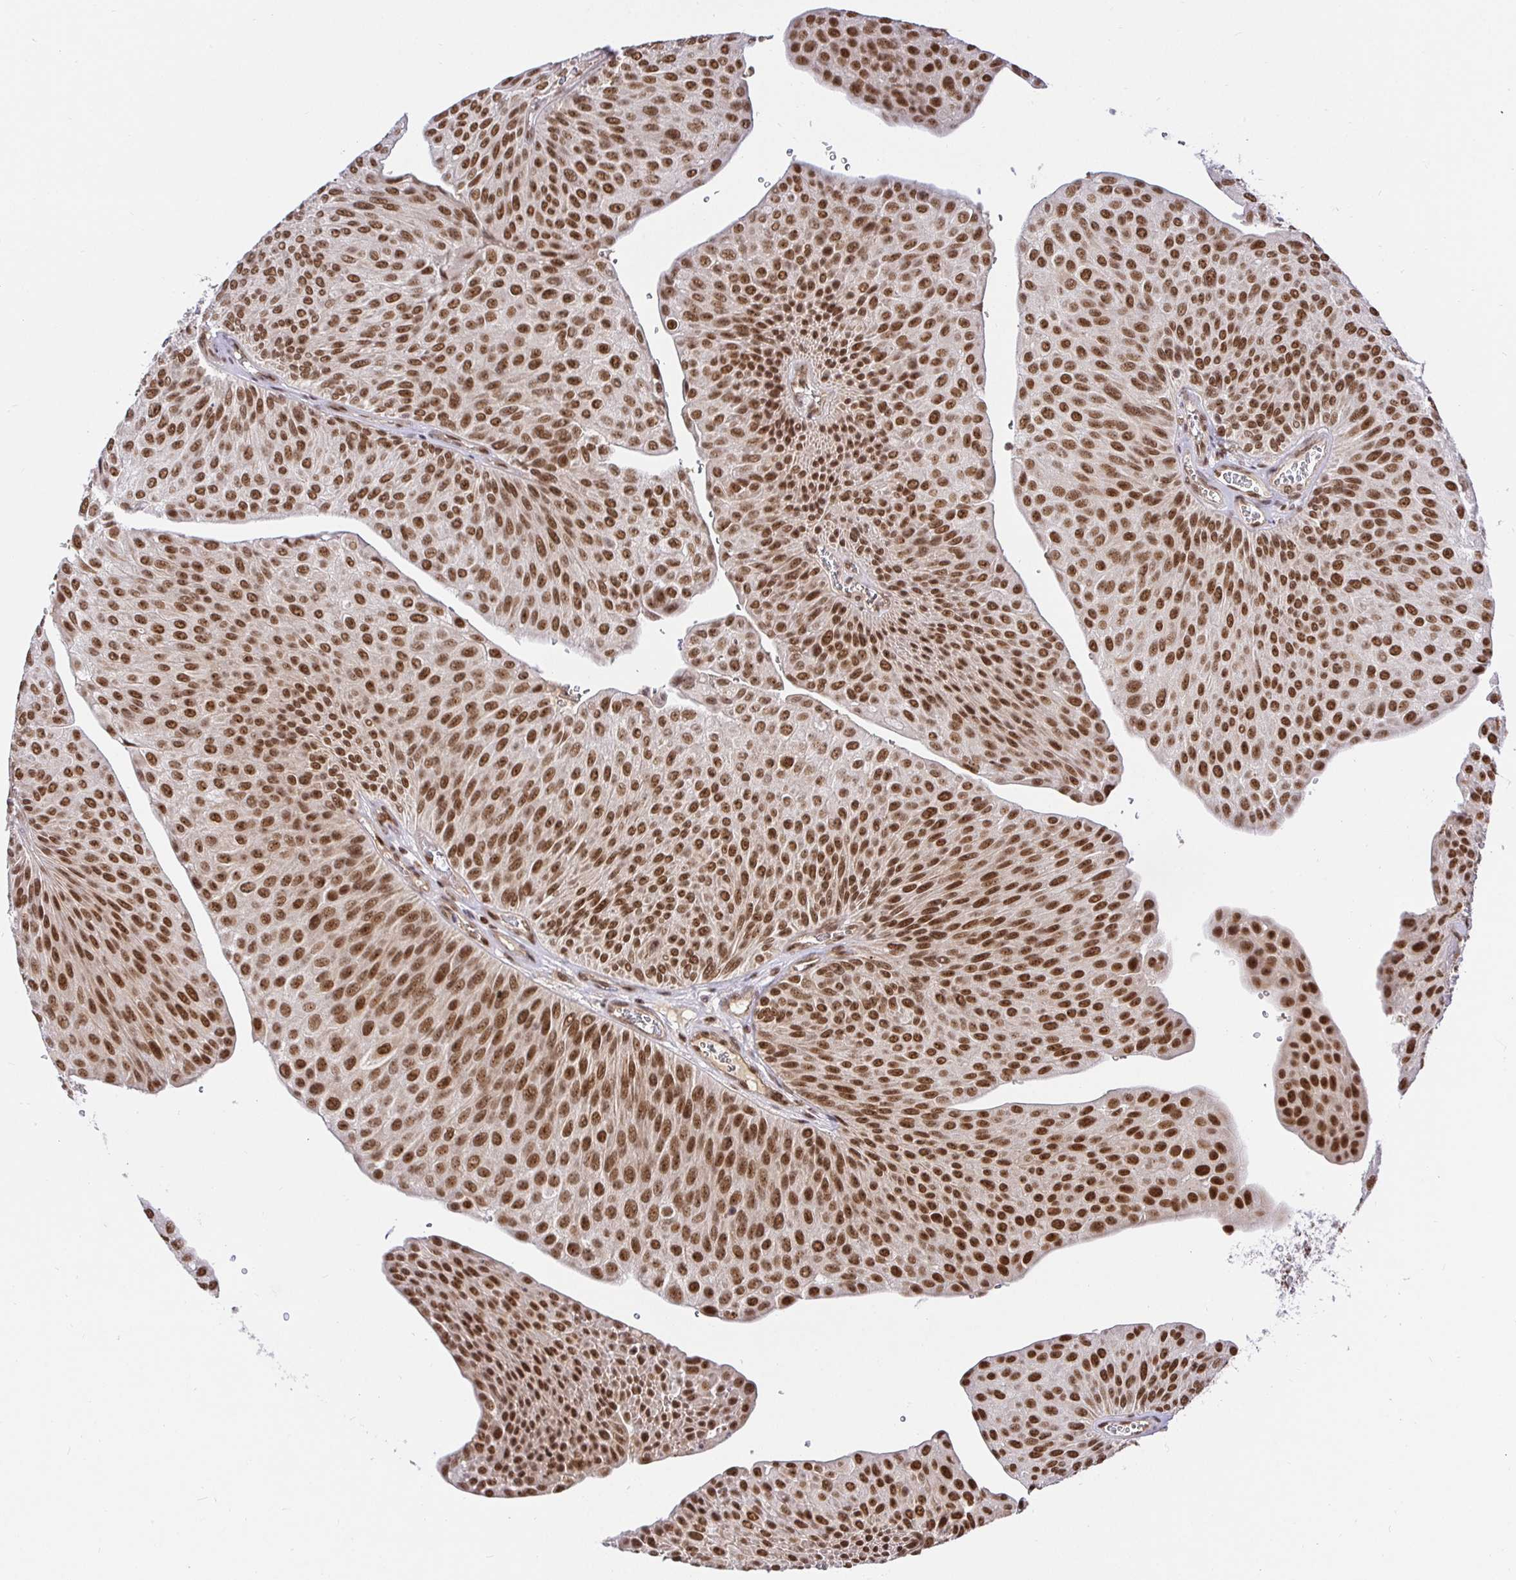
{"staining": {"intensity": "moderate", "quantity": ">75%", "location": "nuclear"}, "tissue": "urothelial cancer", "cell_type": "Tumor cells", "image_type": "cancer", "snomed": [{"axis": "morphology", "description": "Urothelial carcinoma, NOS"}, {"axis": "topography", "description": "Urinary bladder"}], "caption": "High-power microscopy captured an immunohistochemistry micrograph of transitional cell carcinoma, revealing moderate nuclear expression in approximately >75% of tumor cells.", "gene": "USF1", "patient": {"sex": "male", "age": 67}}